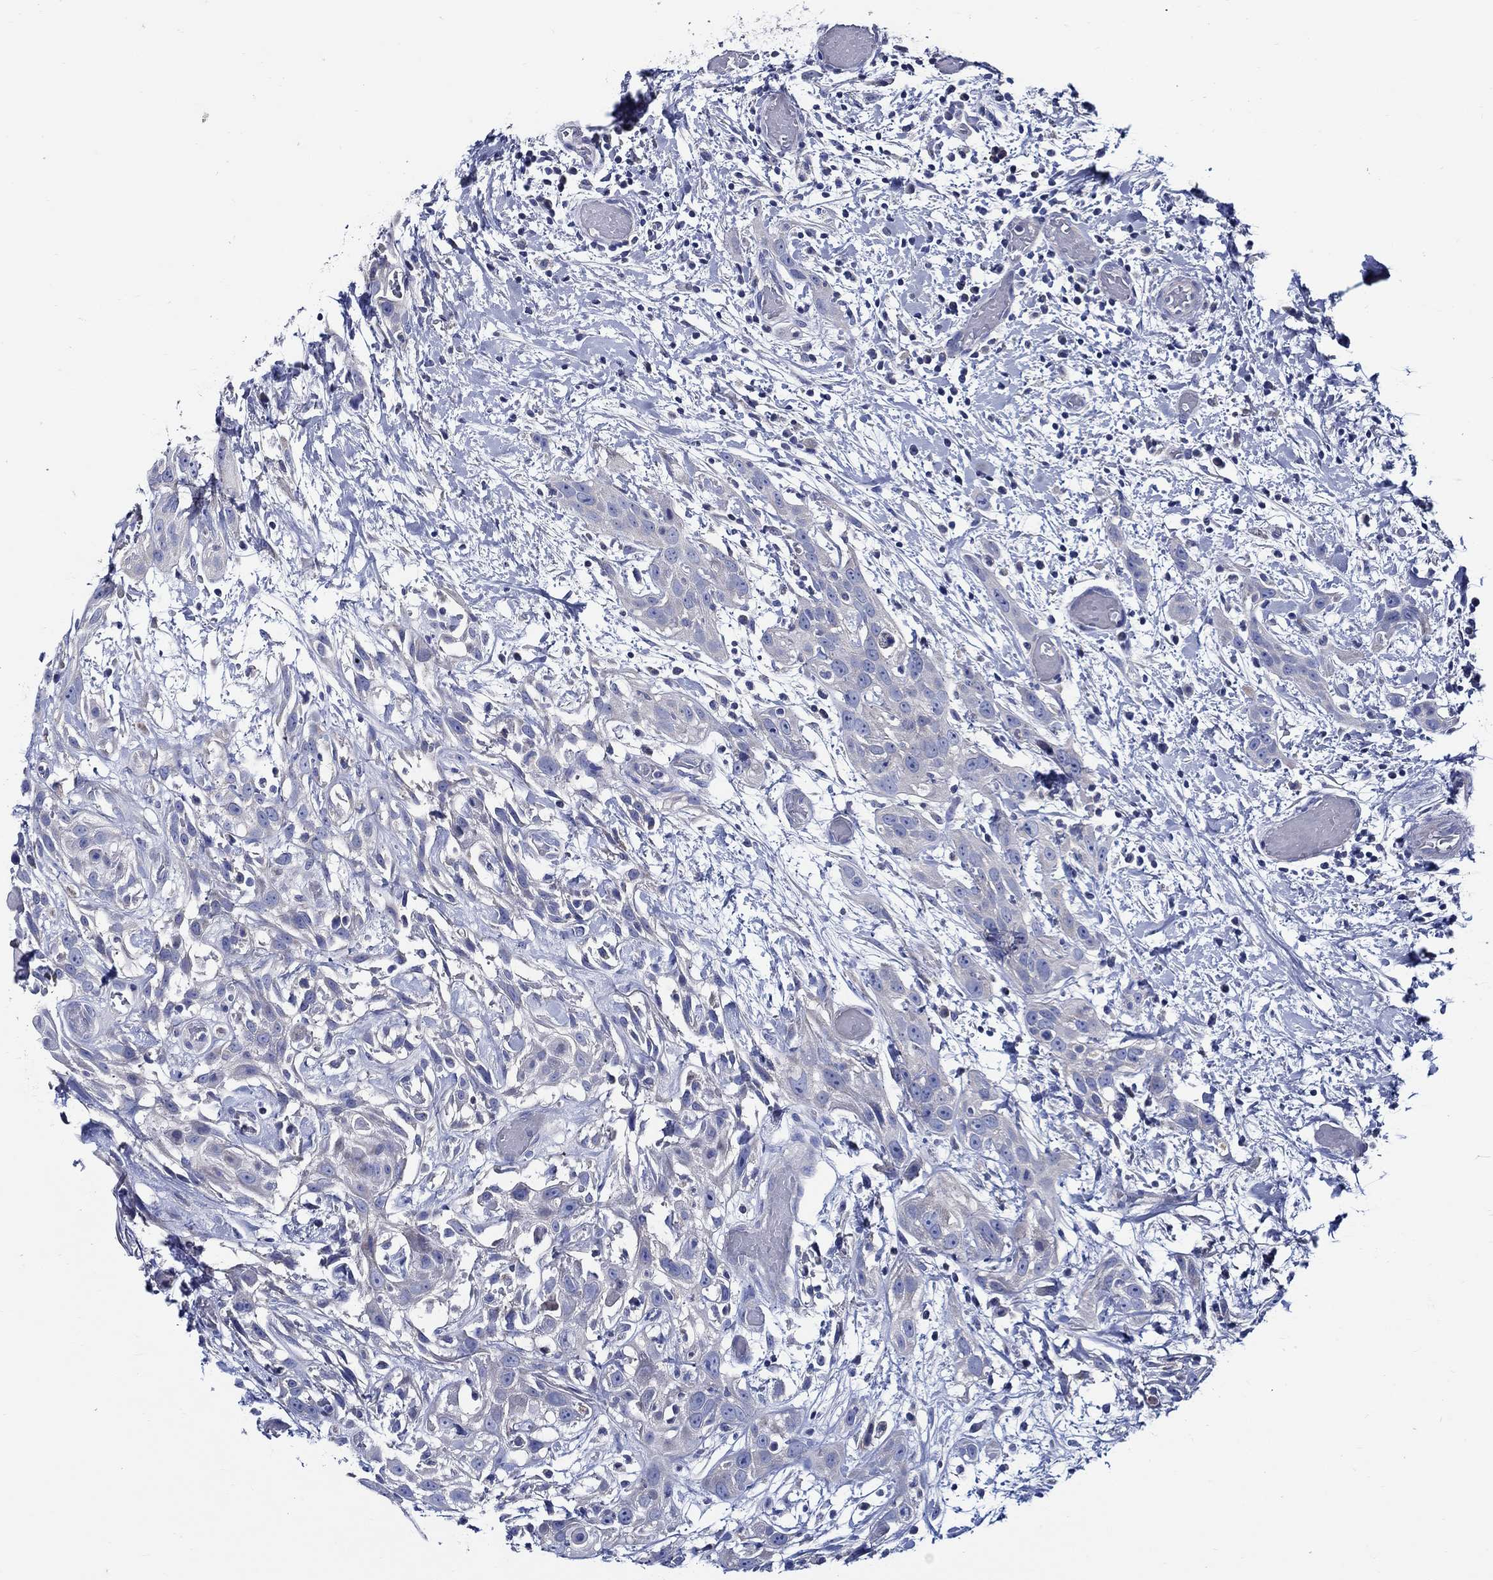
{"staining": {"intensity": "negative", "quantity": "none", "location": "none"}, "tissue": "head and neck cancer", "cell_type": "Tumor cells", "image_type": "cancer", "snomed": [{"axis": "morphology", "description": "Normal tissue, NOS"}, {"axis": "morphology", "description": "Squamous cell carcinoma, NOS"}, {"axis": "topography", "description": "Oral tissue"}, {"axis": "topography", "description": "Salivary gland"}, {"axis": "topography", "description": "Head-Neck"}], "caption": "The immunohistochemistry histopathology image has no significant expression in tumor cells of squamous cell carcinoma (head and neck) tissue.", "gene": "SKOR1", "patient": {"sex": "female", "age": 62}}